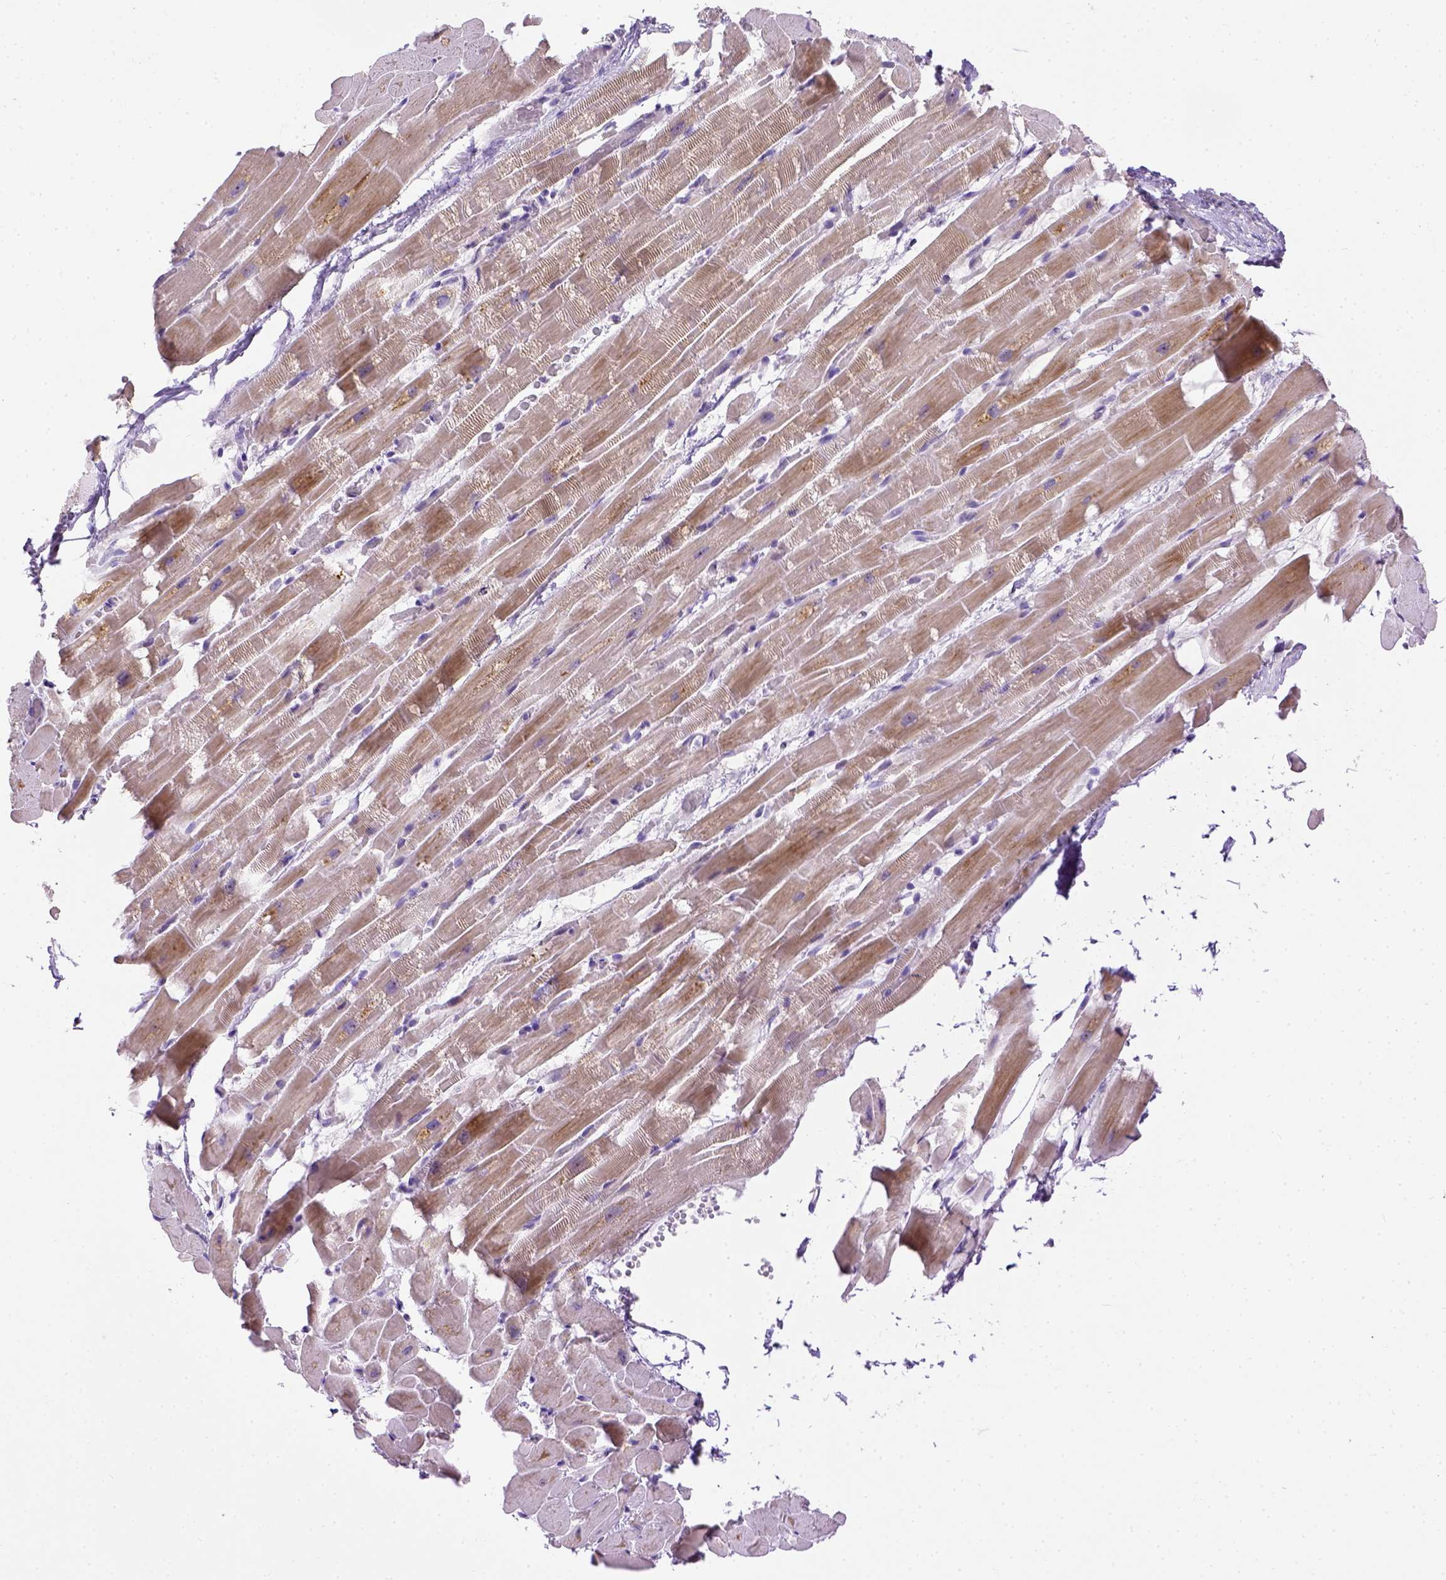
{"staining": {"intensity": "weak", "quantity": "25%-75%", "location": "cytoplasmic/membranous"}, "tissue": "heart muscle", "cell_type": "Cardiomyocytes", "image_type": "normal", "snomed": [{"axis": "morphology", "description": "Normal tissue, NOS"}, {"axis": "topography", "description": "Heart"}], "caption": "DAB immunohistochemical staining of benign heart muscle demonstrates weak cytoplasmic/membranous protein staining in approximately 25%-75% of cardiomyocytes. Using DAB (brown) and hematoxylin (blue) stains, captured at high magnification using brightfield microscopy.", "gene": "UTP4", "patient": {"sex": "male", "age": 37}}